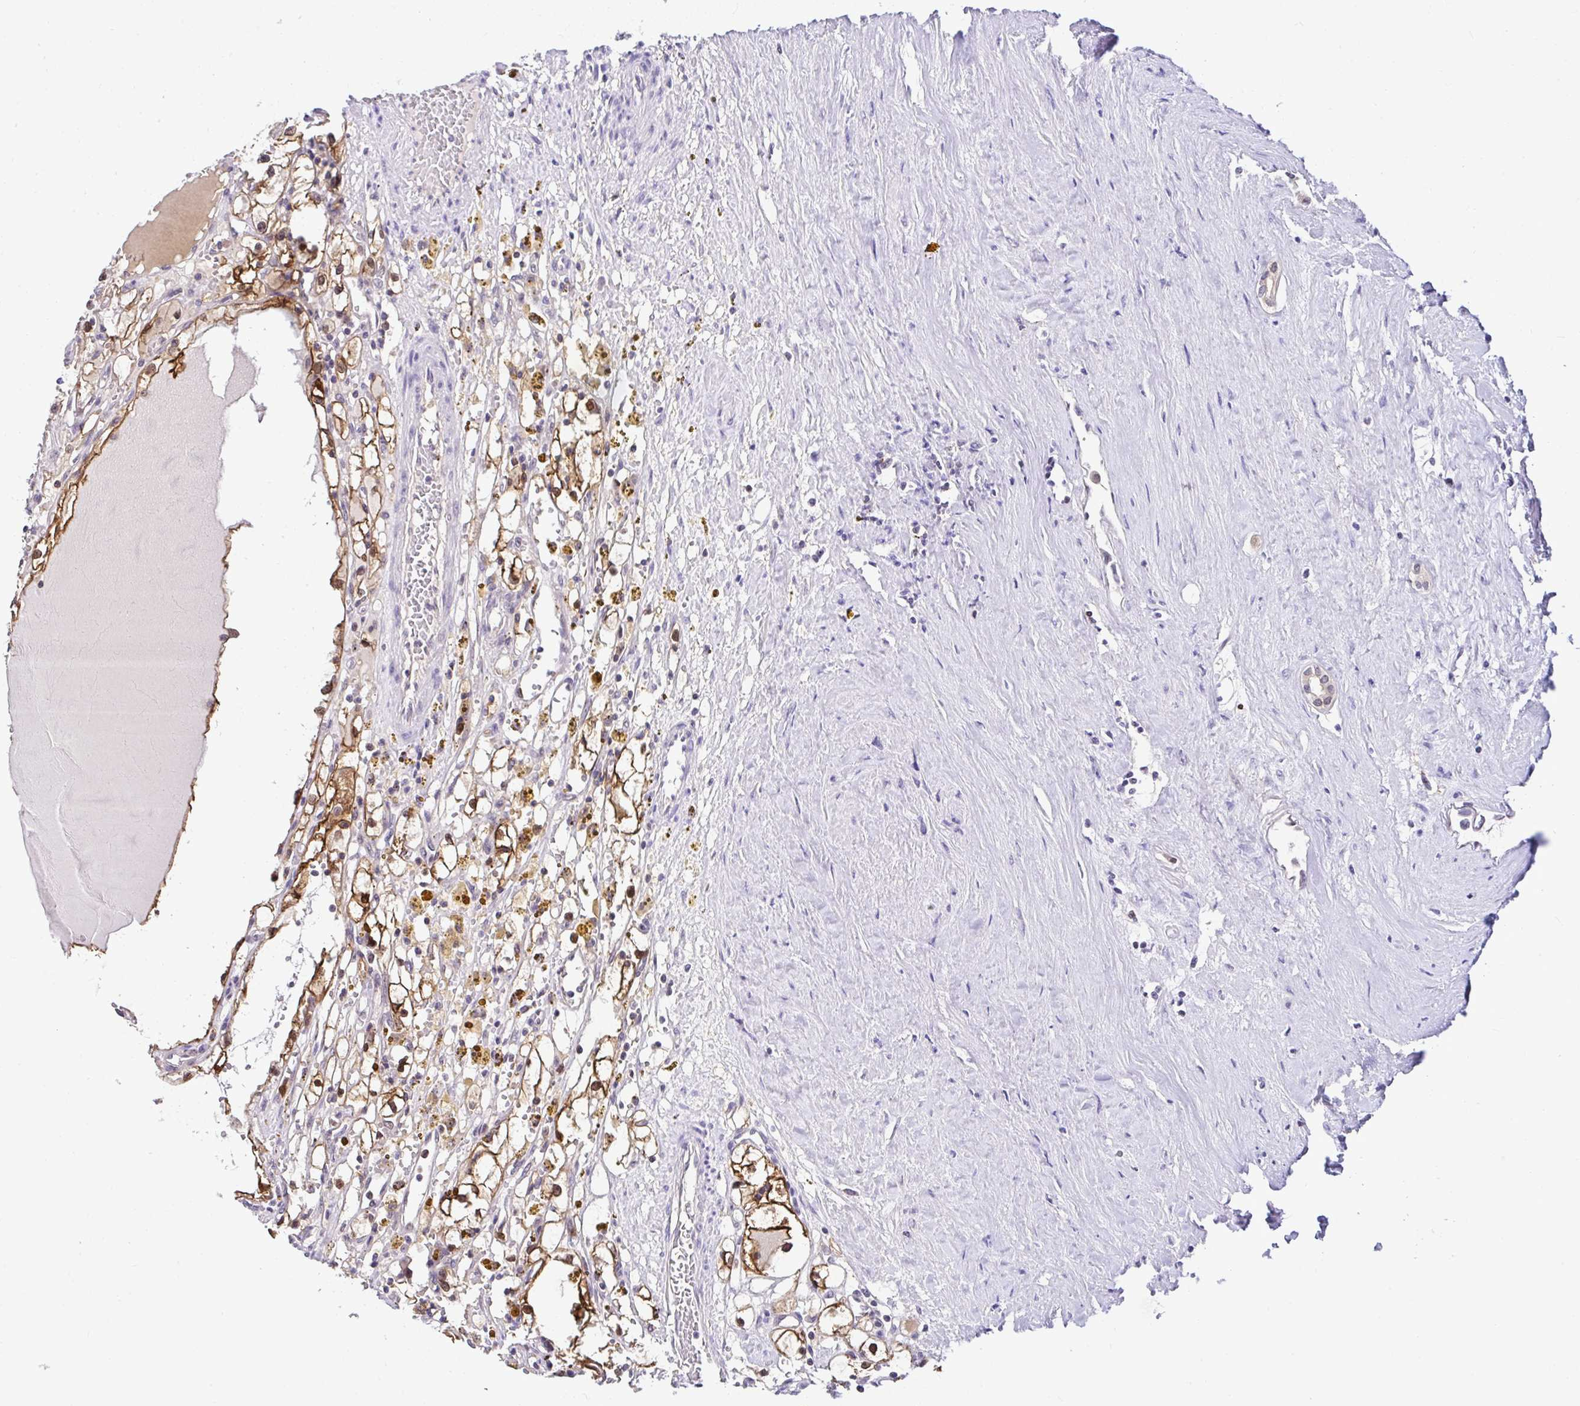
{"staining": {"intensity": "strong", "quantity": ">75%", "location": "cytoplasmic/membranous,nuclear"}, "tissue": "renal cancer", "cell_type": "Tumor cells", "image_type": "cancer", "snomed": [{"axis": "morphology", "description": "Adenocarcinoma, NOS"}, {"axis": "topography", "description": "Kidney"}], "caption": "DAB immunohistochemical staining of human adenocarcinoma (renal) reveals strong cytoplasmic/membranous and nuclear protein expression in about >75% of tumor cells.", "gene": "PIN4", "patient": {"sex": "male", "age": 56}}